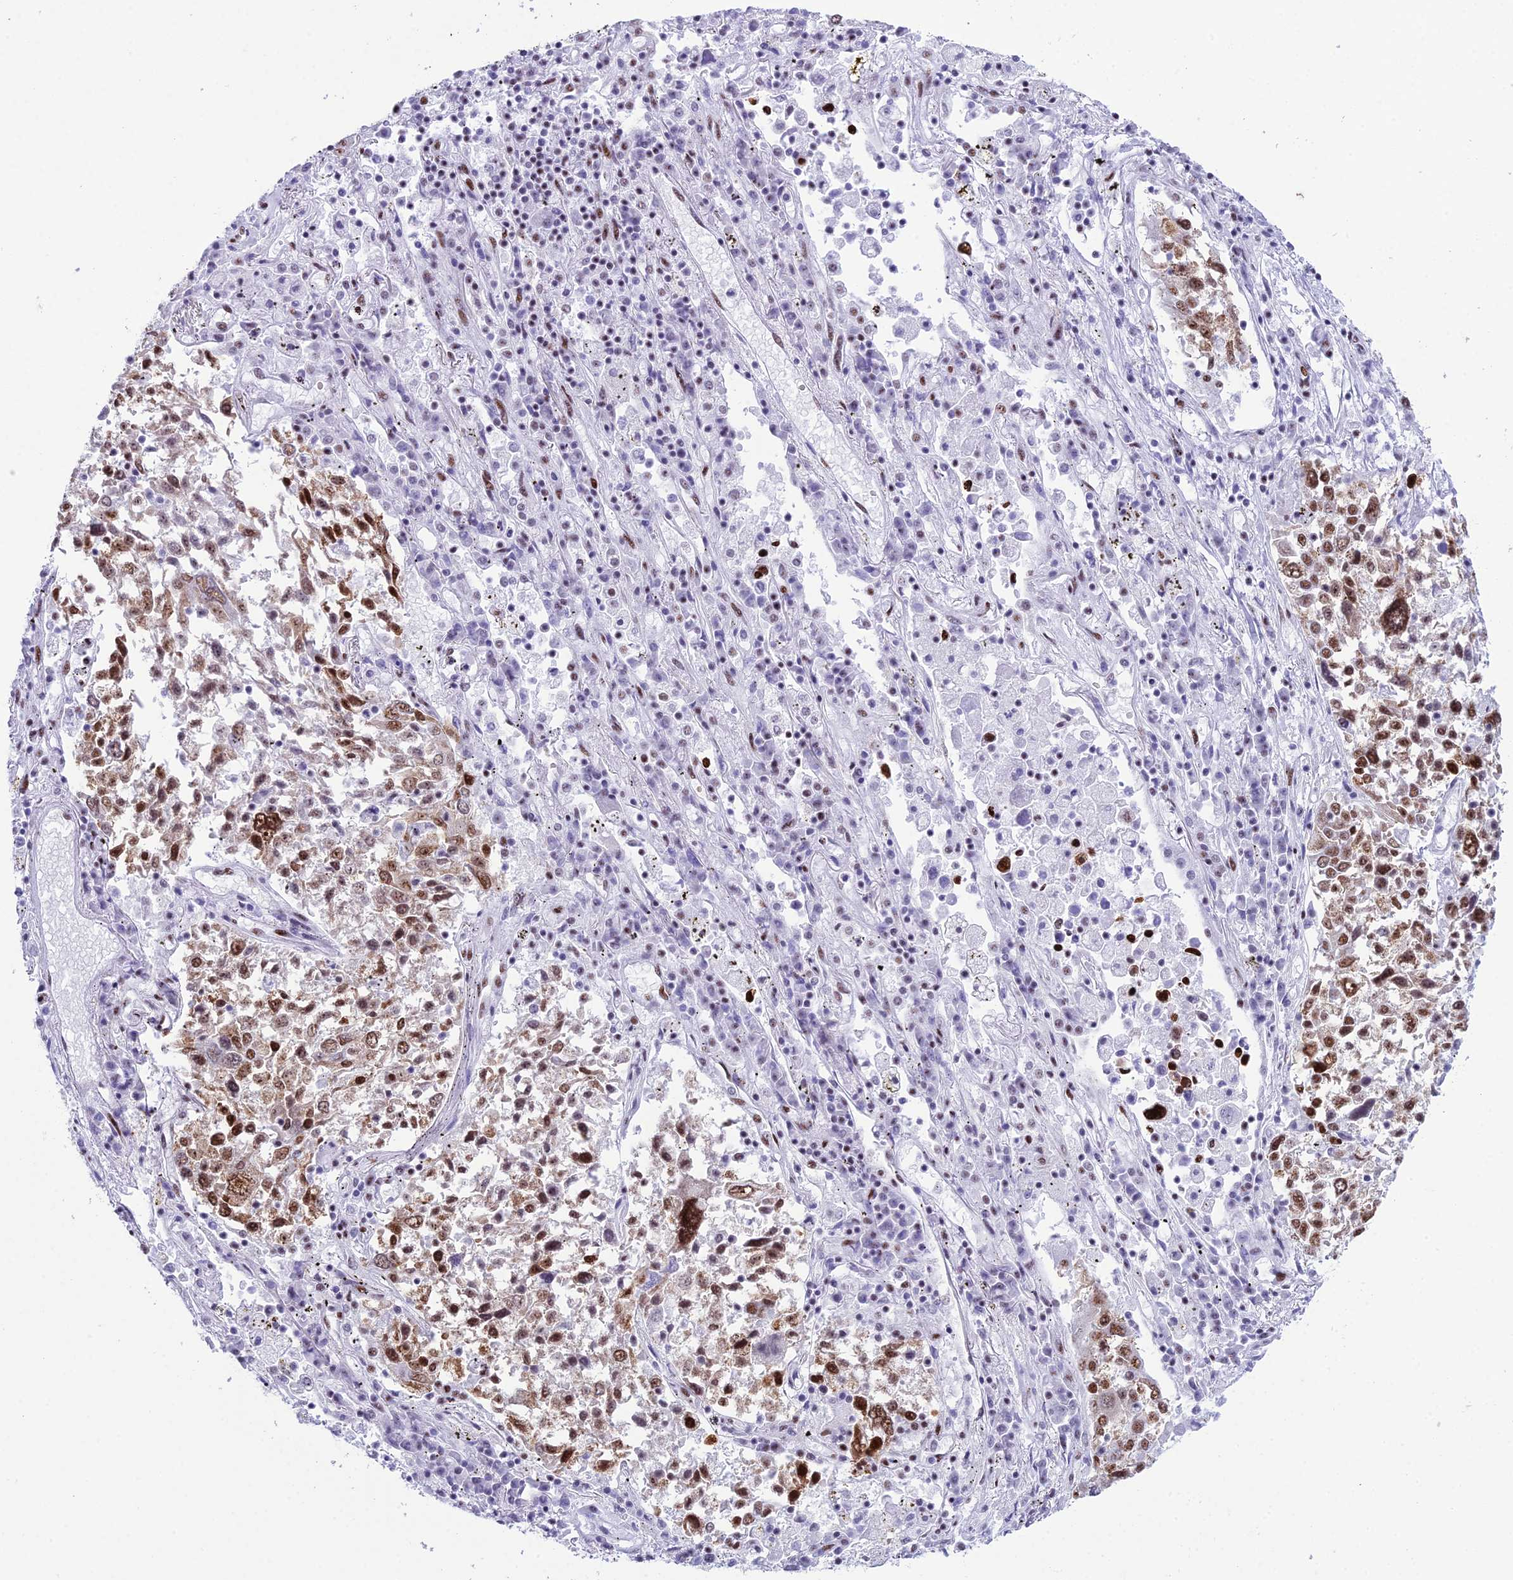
{"staining": {"intensity": "moderate", "quantity": ">75%", "location": "nuclear"}, "tissue": "lung cancer", "cell_type": "Tumor cells", "image_type": "cancer", "snomed": [{"axis": "morphology", "description": "Squamous cell carcinoma, NOS"}, {"axis": "topography", "description": "Lung"}], "caption": "IHC histopathology image of neoplastic tissue: lung squamous cell carcinoma stained using immunohistochemistry (IHC) shows medium levels of moderate protein expression localized specifically in the nuclear of tumor cells, appearing as a nuclear brown color.", "gene": "RNPS1", "patient": {"sex": "male", "age": 65}}